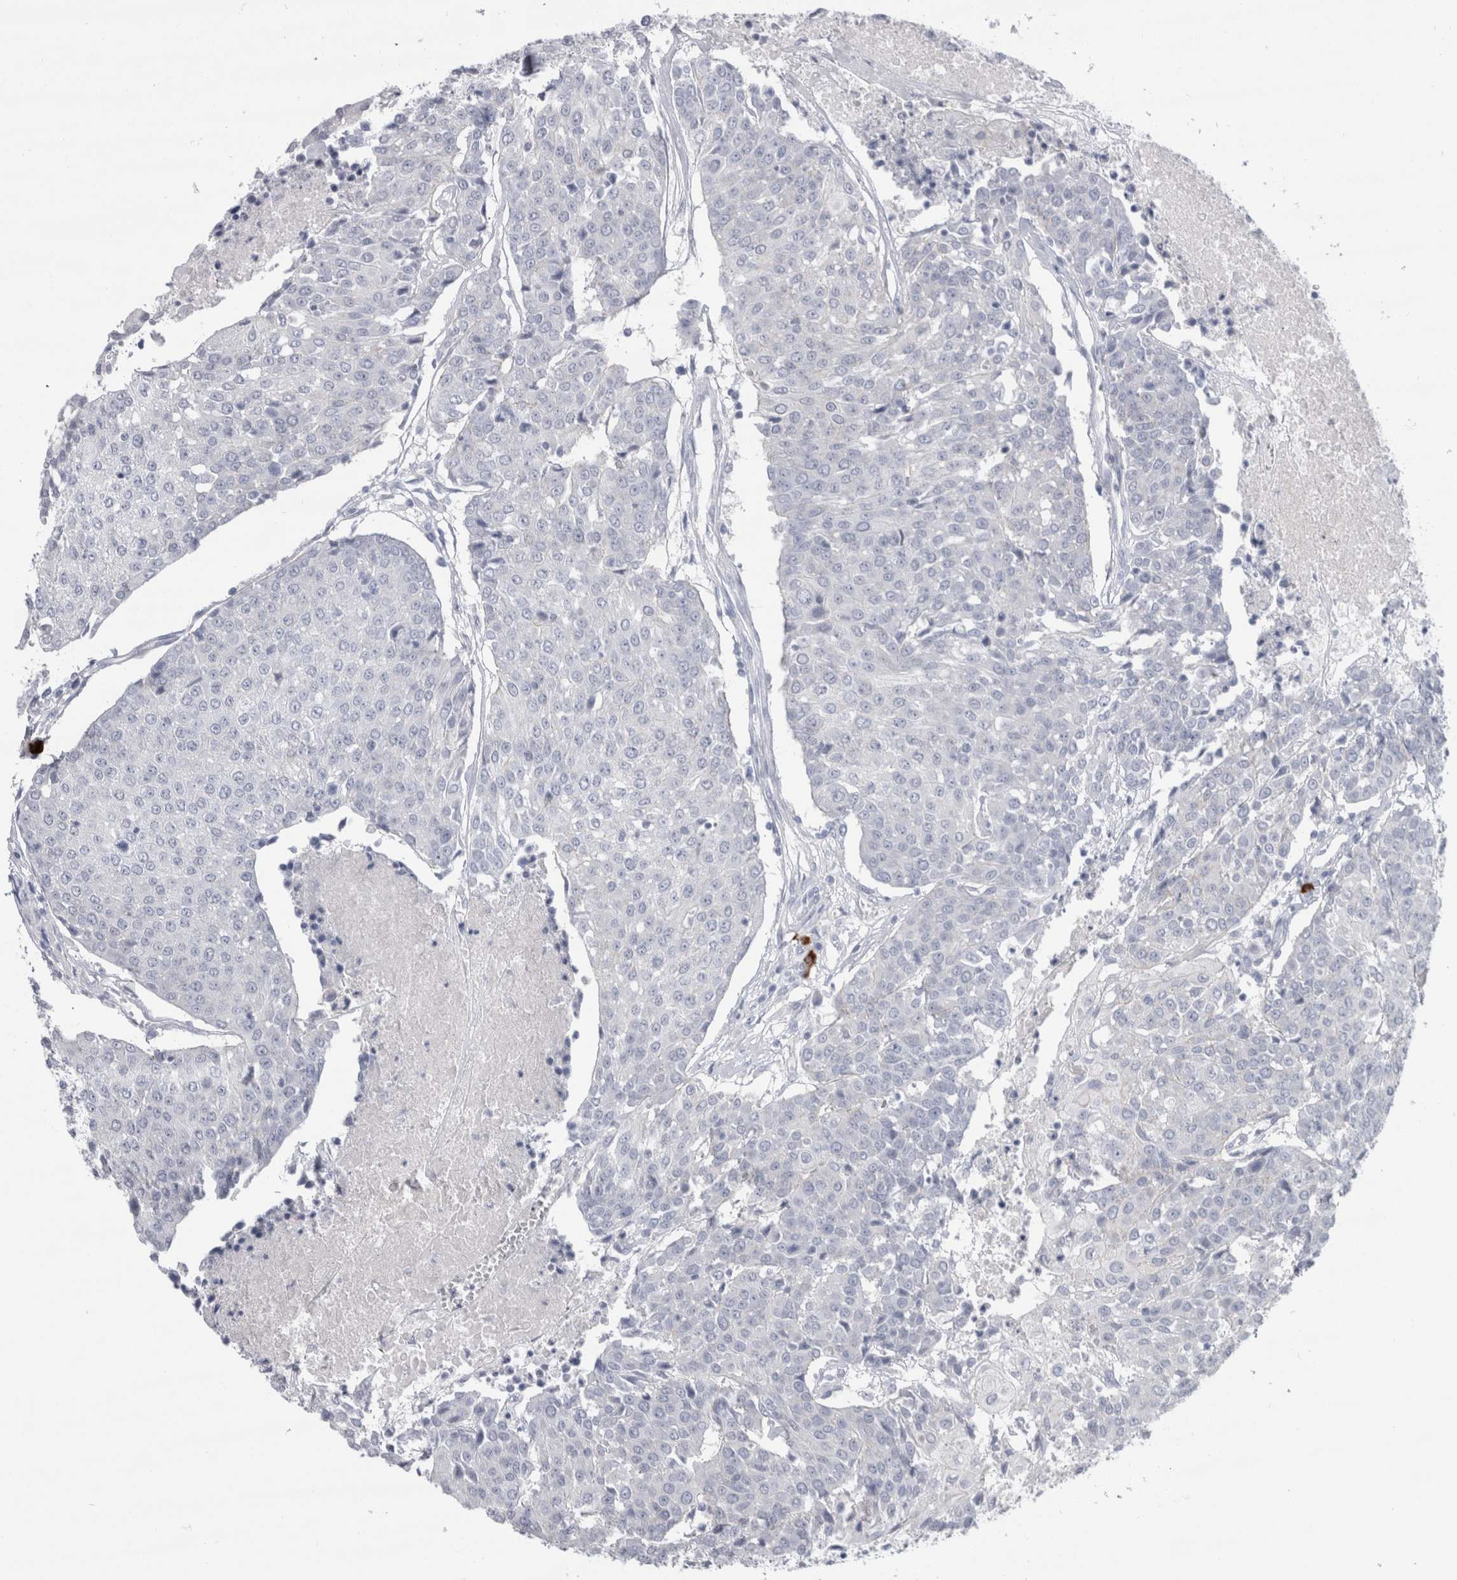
{"staining": {"intensity": "negative", "quantity": "none", "location": "none"}, "tissue": "urothelial cancer", "cell_type": "Tumor cells", "image_type": "cancer", "snomed": [{"axis": "morphology", "description": "Urothelial carcinoma, High grade"}, {"axis": "topography", "description": "Urinary bladder"}], "caption": "Tumor cells are negative for brown protein staining in urothelial carcinoma (high-grade). The staining is performed using DAB (3,3'-diaminobenzidine) brown chromogen with nuclei counter-stained in using hematoxylin.", "gene": "CDH17", "patient": {"sex": "female", "age": 85}}